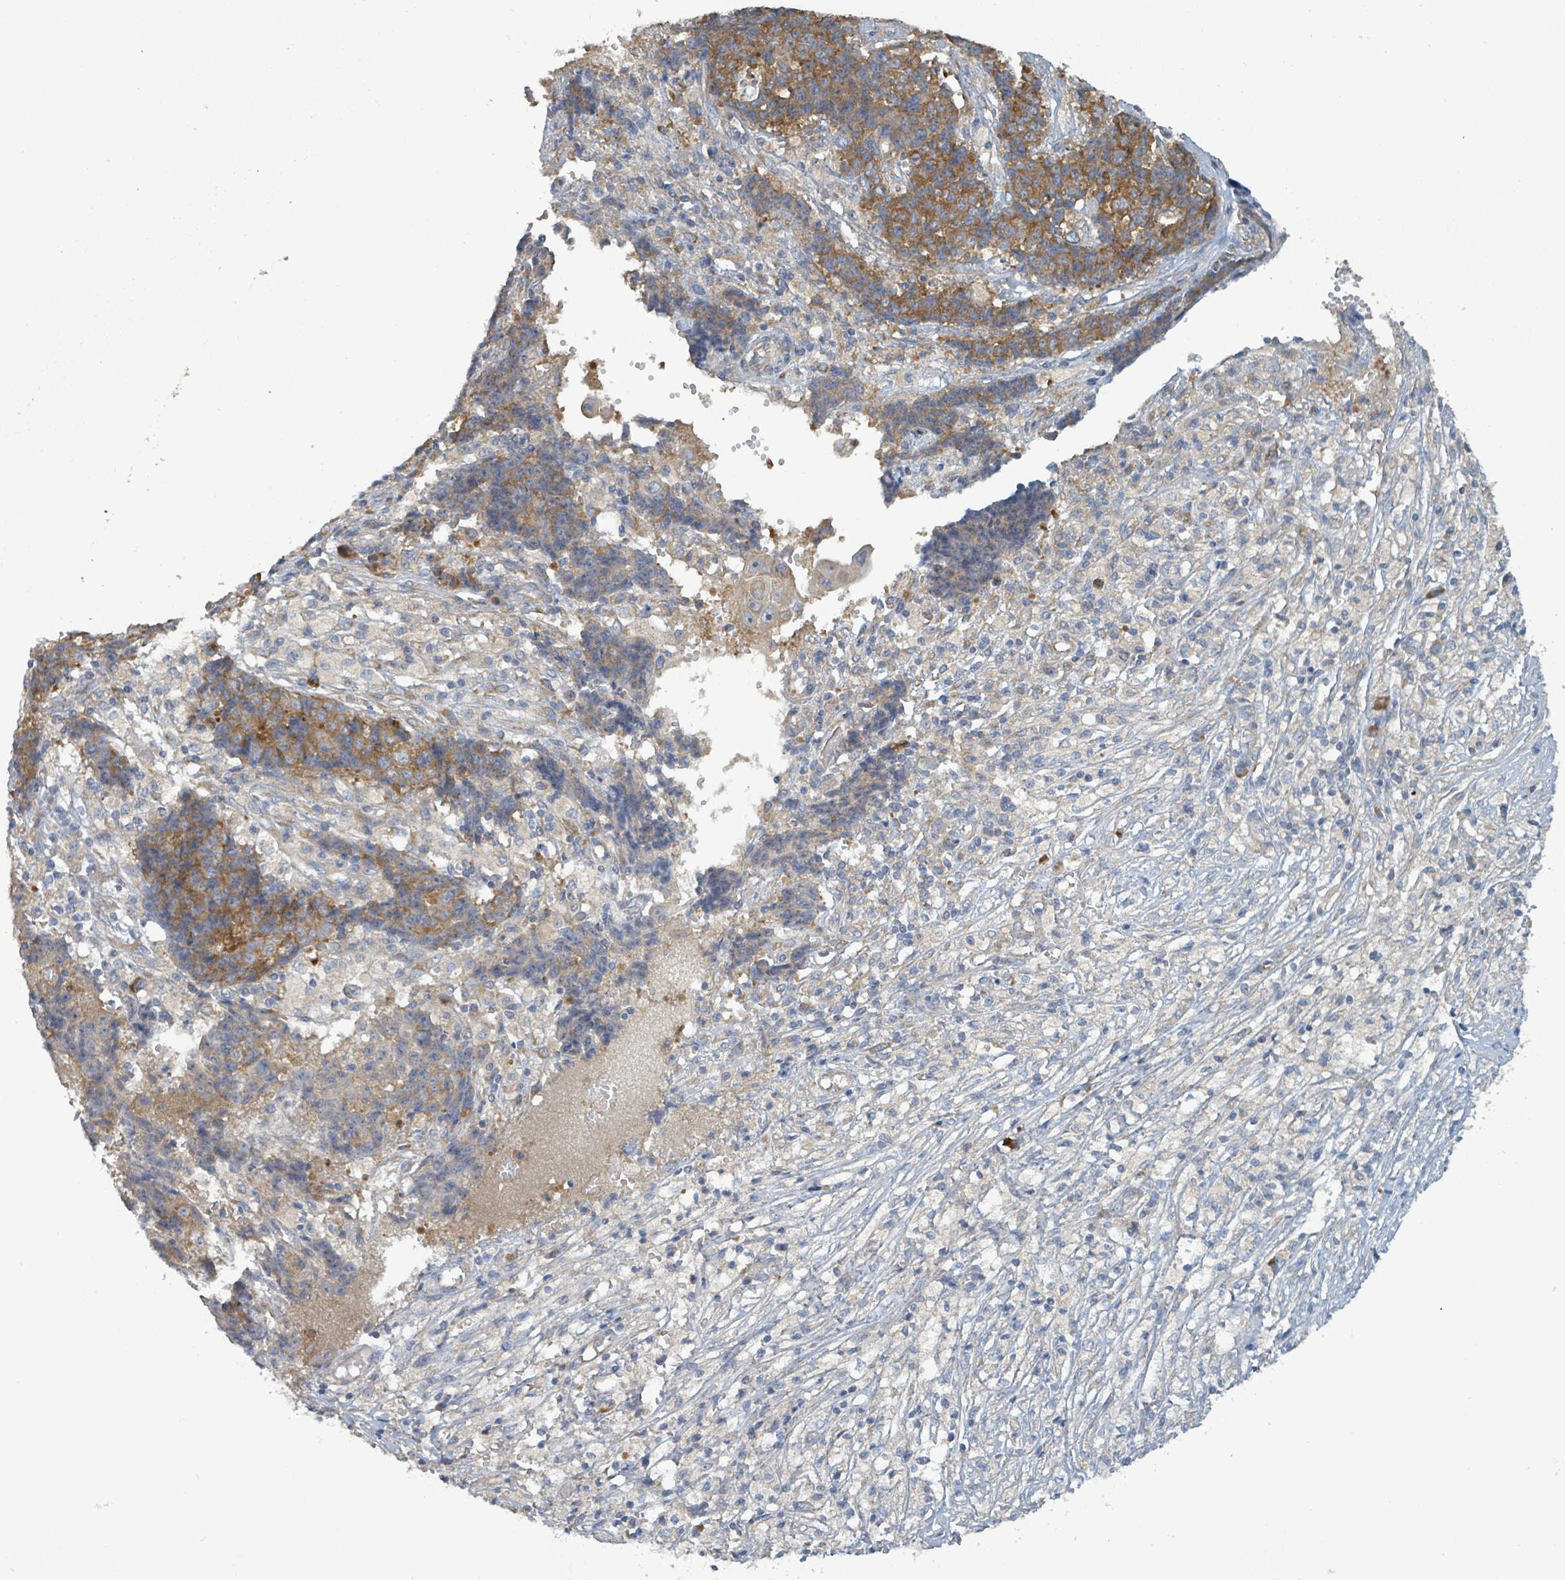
{"staining": {"intensity": "moderate", "quantity": ">75%", "location": "cytoplasmic/membranous"}, "tissue": "ovarian cancer", "cell_type": "Tumor cells", "image_type": "cancer", "snomed": [{"axis": "morphology", "description": "Carcinoma, endometroid"}, {"axis": "topography", "description": "Ovary"}], "caption": "Brown immunohistochemical staining in endometroid carcinoma (ovarian) reveals moderate cytoplasmic/membranous staining in approximately >75% of tumor cells.", "gene": "RPL32", "patient": {"sex": "female", "age": 42}}